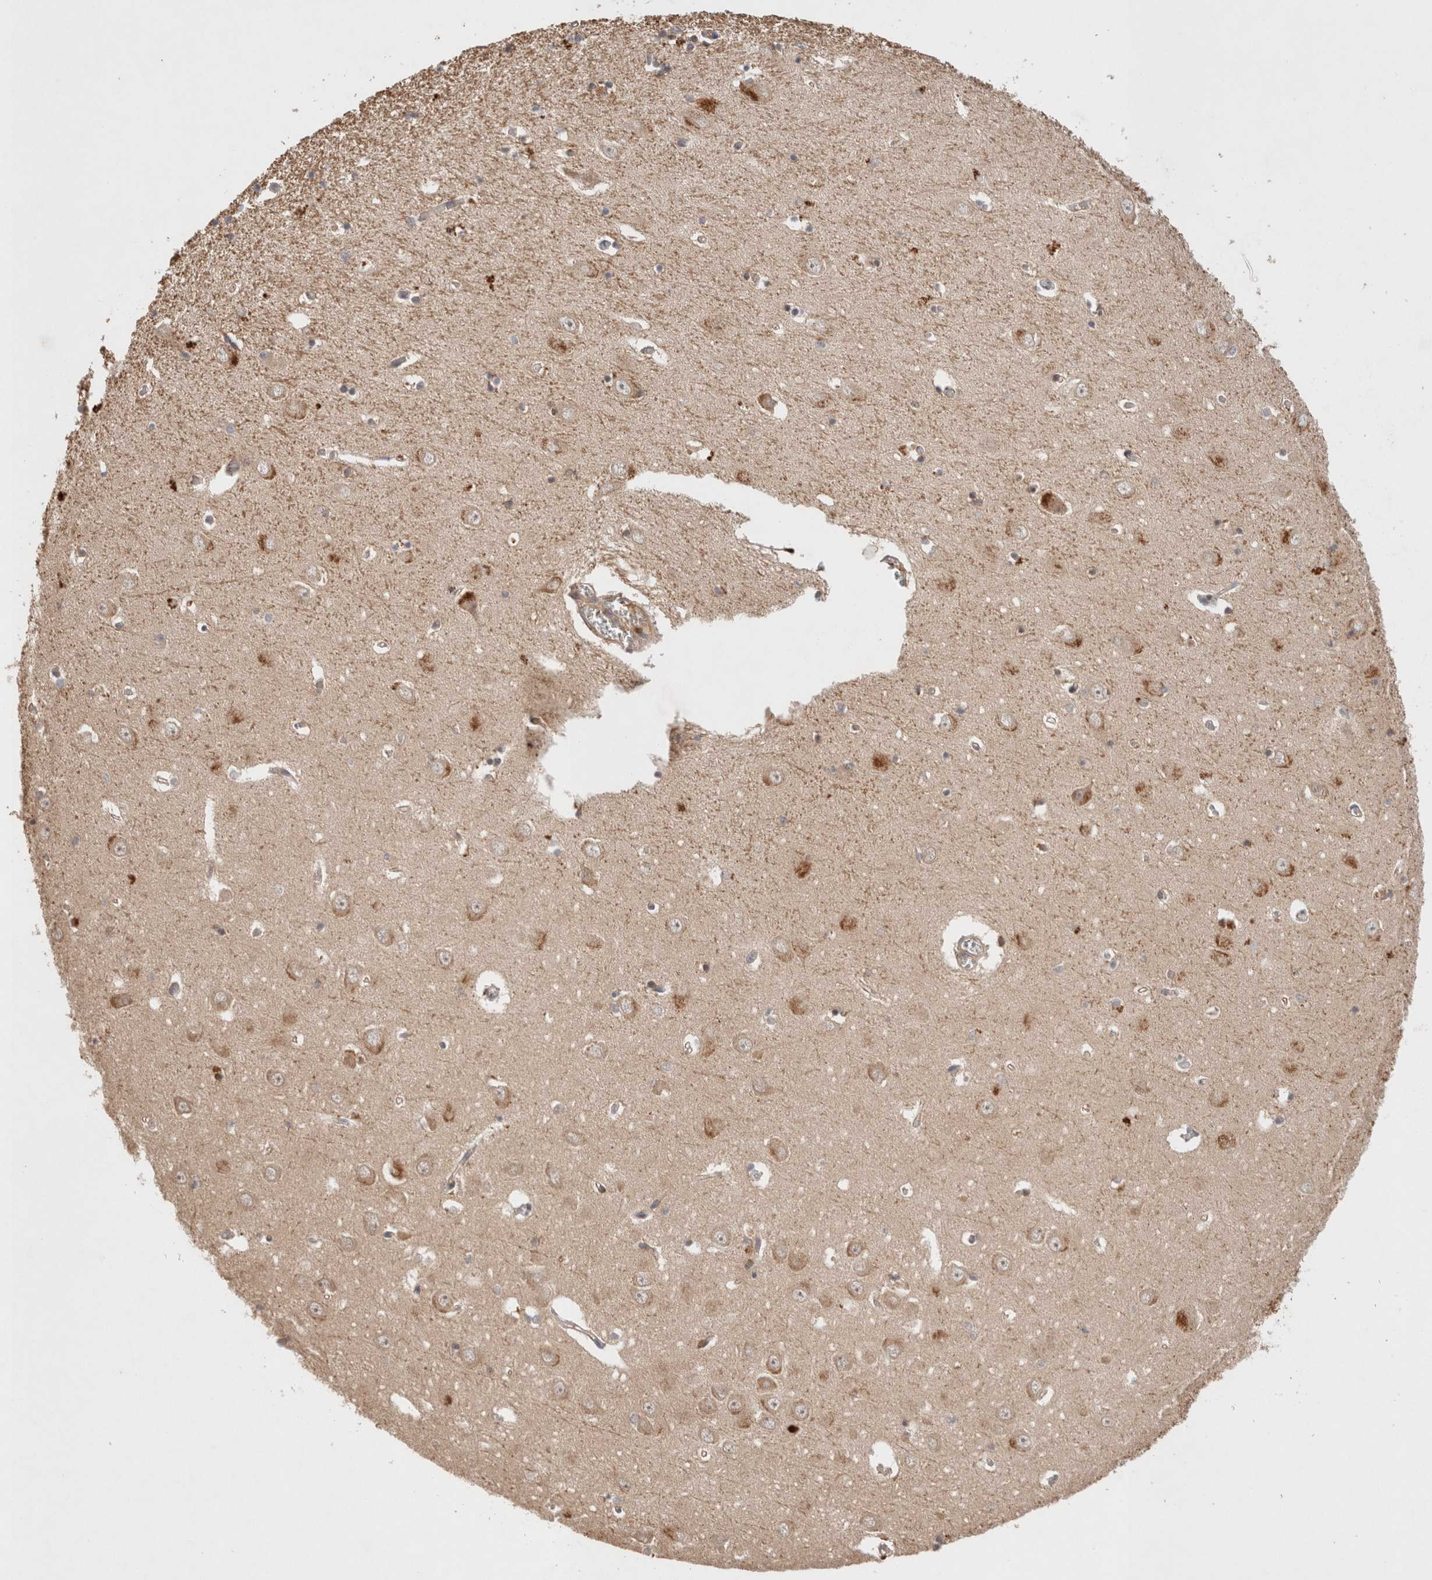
{"staining": {"intensity": "strong", "quantity": "<25%", "location": "cytoplasmic/membranous"}, "tissue": "hippocampus", "cell_type": "Glial cells", "image_type": "normal", "snomed": [{"axis": "morphology", "description": "Normal tissue, NOS"}, {"axis": "topography", "description": "Hippocampus"}], "caption": "Protein staining shows strong cytoplasmic/membranous expression in about <25% of glial cells in normal hippocampus.", "gene": "KLHL20", "patient": {"sex": "male", "age": 70}}